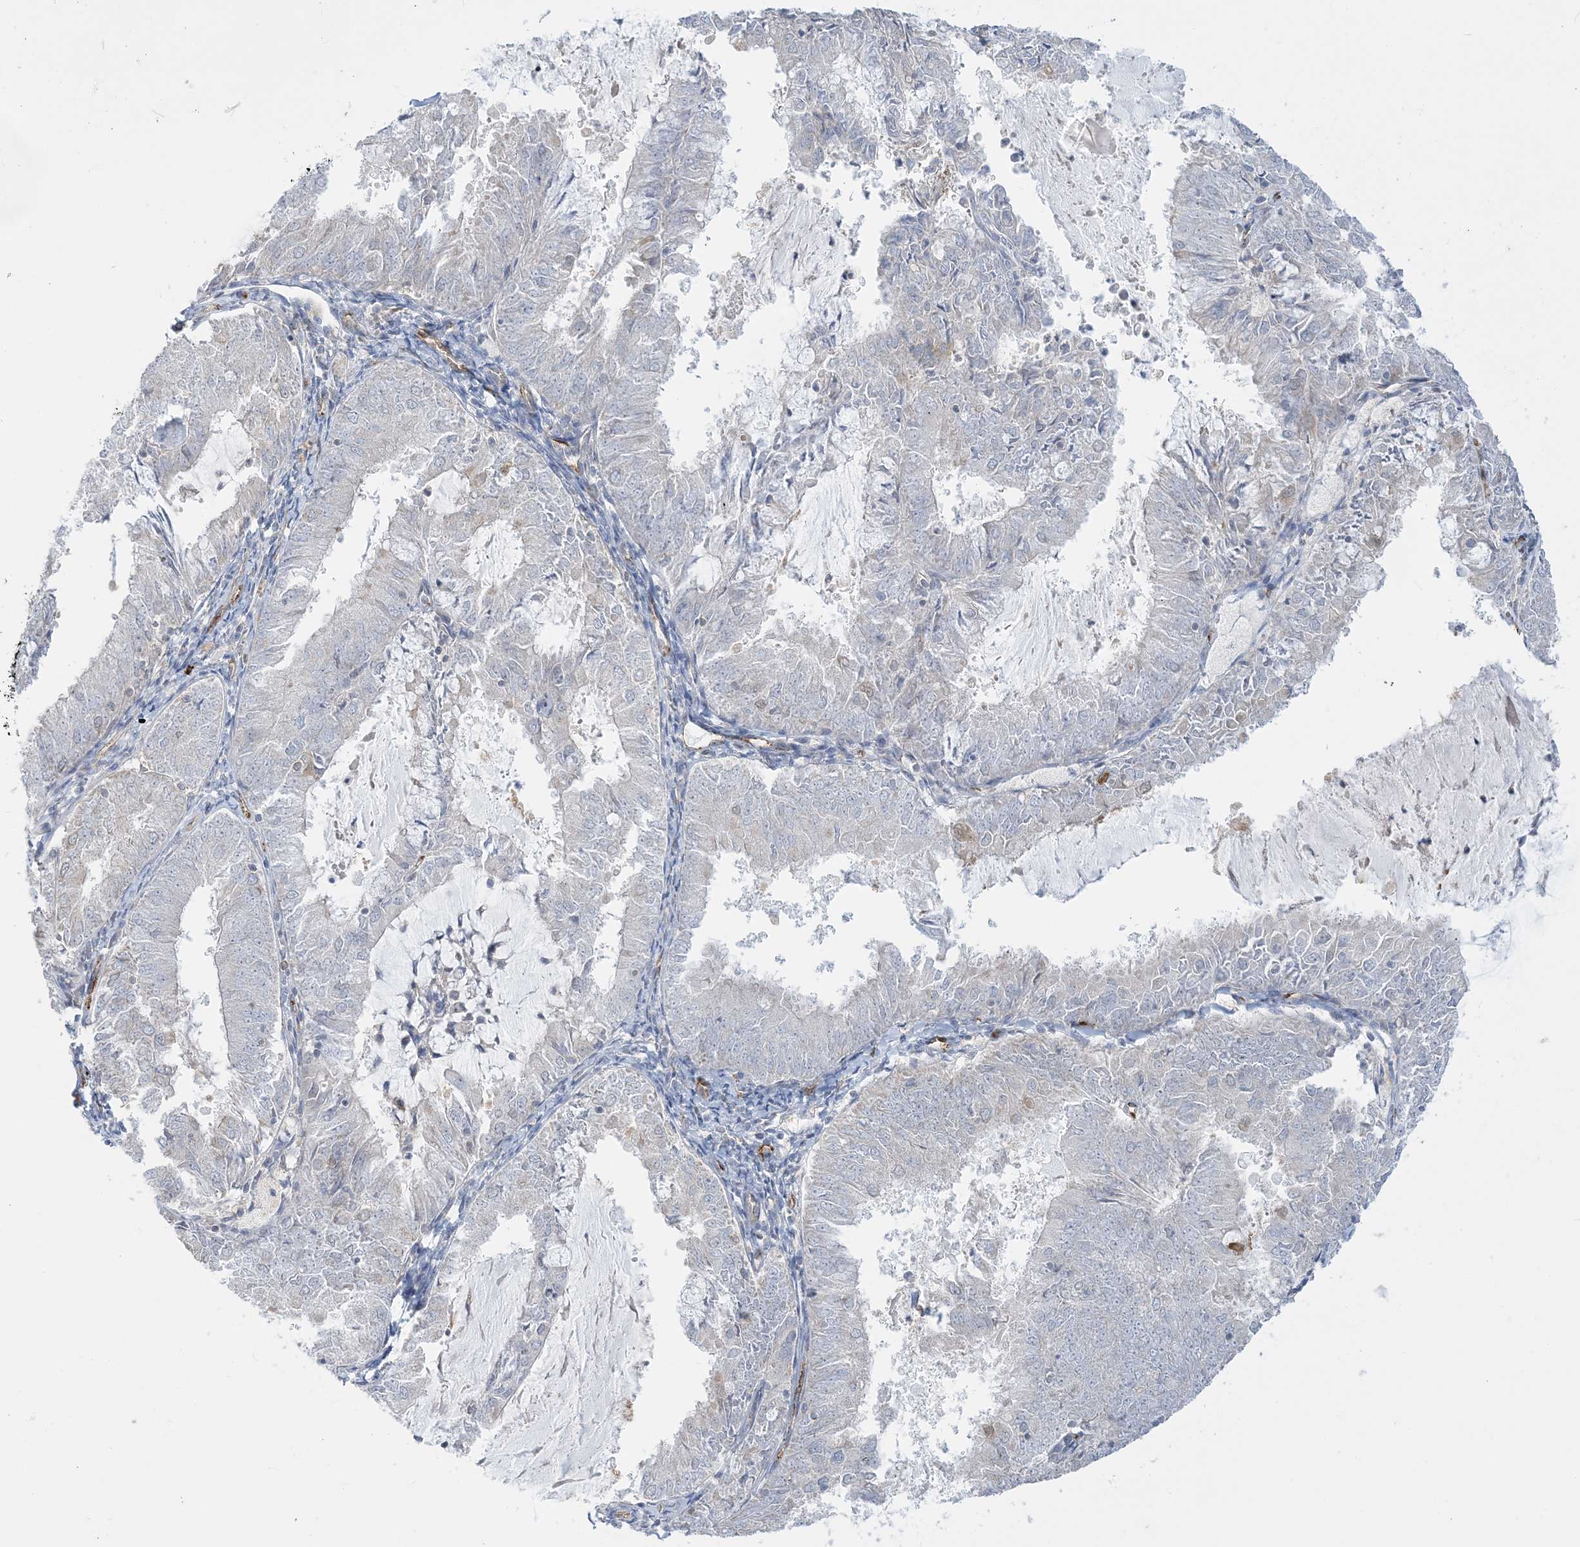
{"staining": {"intensity": "negative", "quantity": "none", "location": "none"}, "tissue": "endometrial cancer", "cell_type": "Tumor cells", "image_type": "cancer", "snomed": [{"axis": "morphology", "description": "Adenocarcinoma, NOS"}, {"axis": "topography", "description": "Endometrium"}], "caption": "A high-resolution micrograph shows immunohistochemistry staining of endometrial adenocarcinoma, which shows no significant positivity in tumor cells.", "gene": "INPP1", "patient": {"sex": "female", "age": 57}}